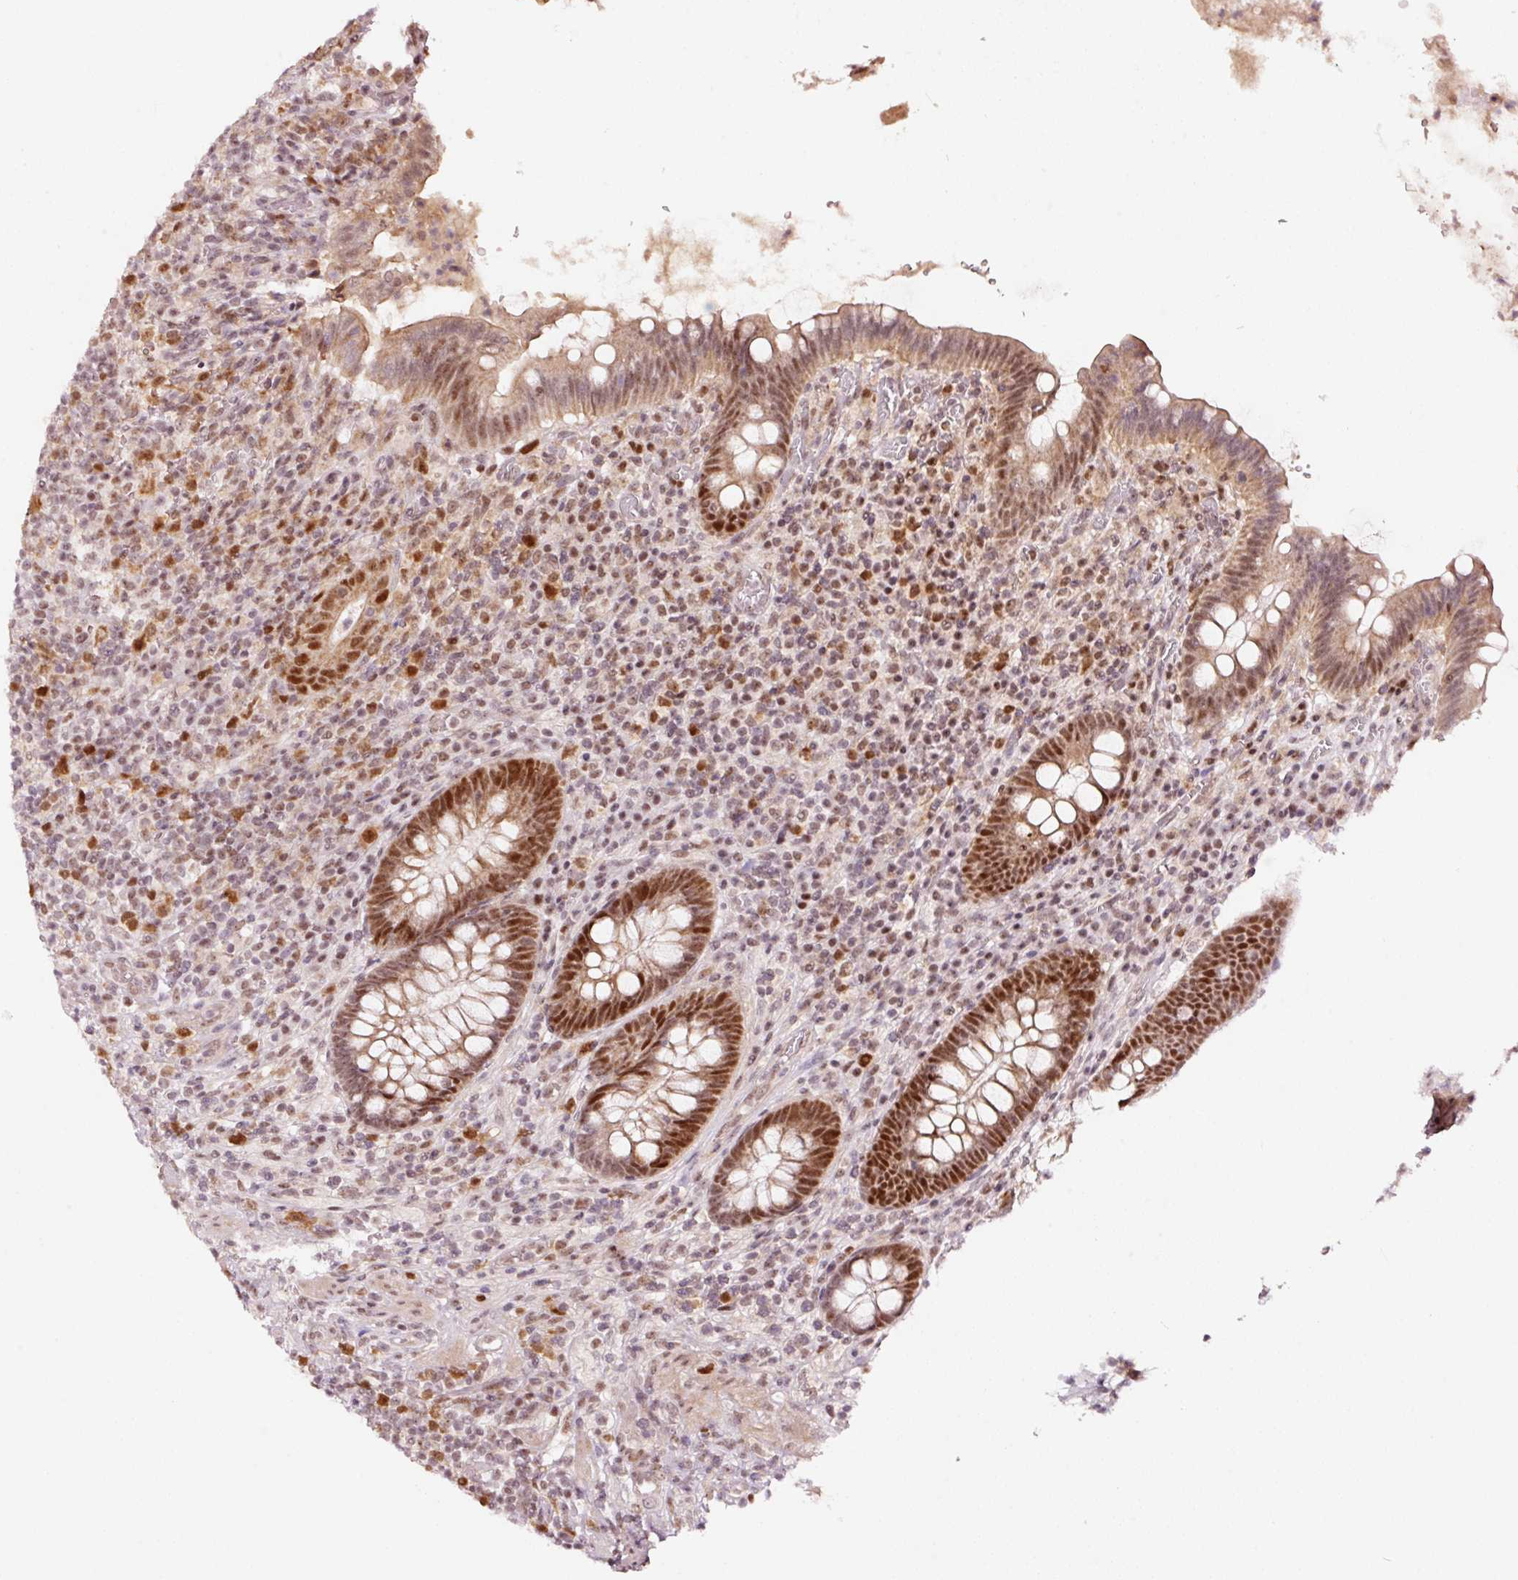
{"staining": {"intensity": "strong", "quantity": "25%-75%", "location": "nuclear"}, "tissue": "appendix", "cell_type": "Glandular cells", "image_type": "normal", "snomed": [{"axis": "morphology", "description": "Normal tissue, NOS"}, {"axis": "topography", "description": "Appendix"}], "caption": "This histopathology image shows immunohistochemistry staining of unremarkable human appendix, with high strong nuclear positivity in approximately 25%-75% of glandular cells.", "gene": "RFC4", "patient": {"sex": "female", "age": 43}}